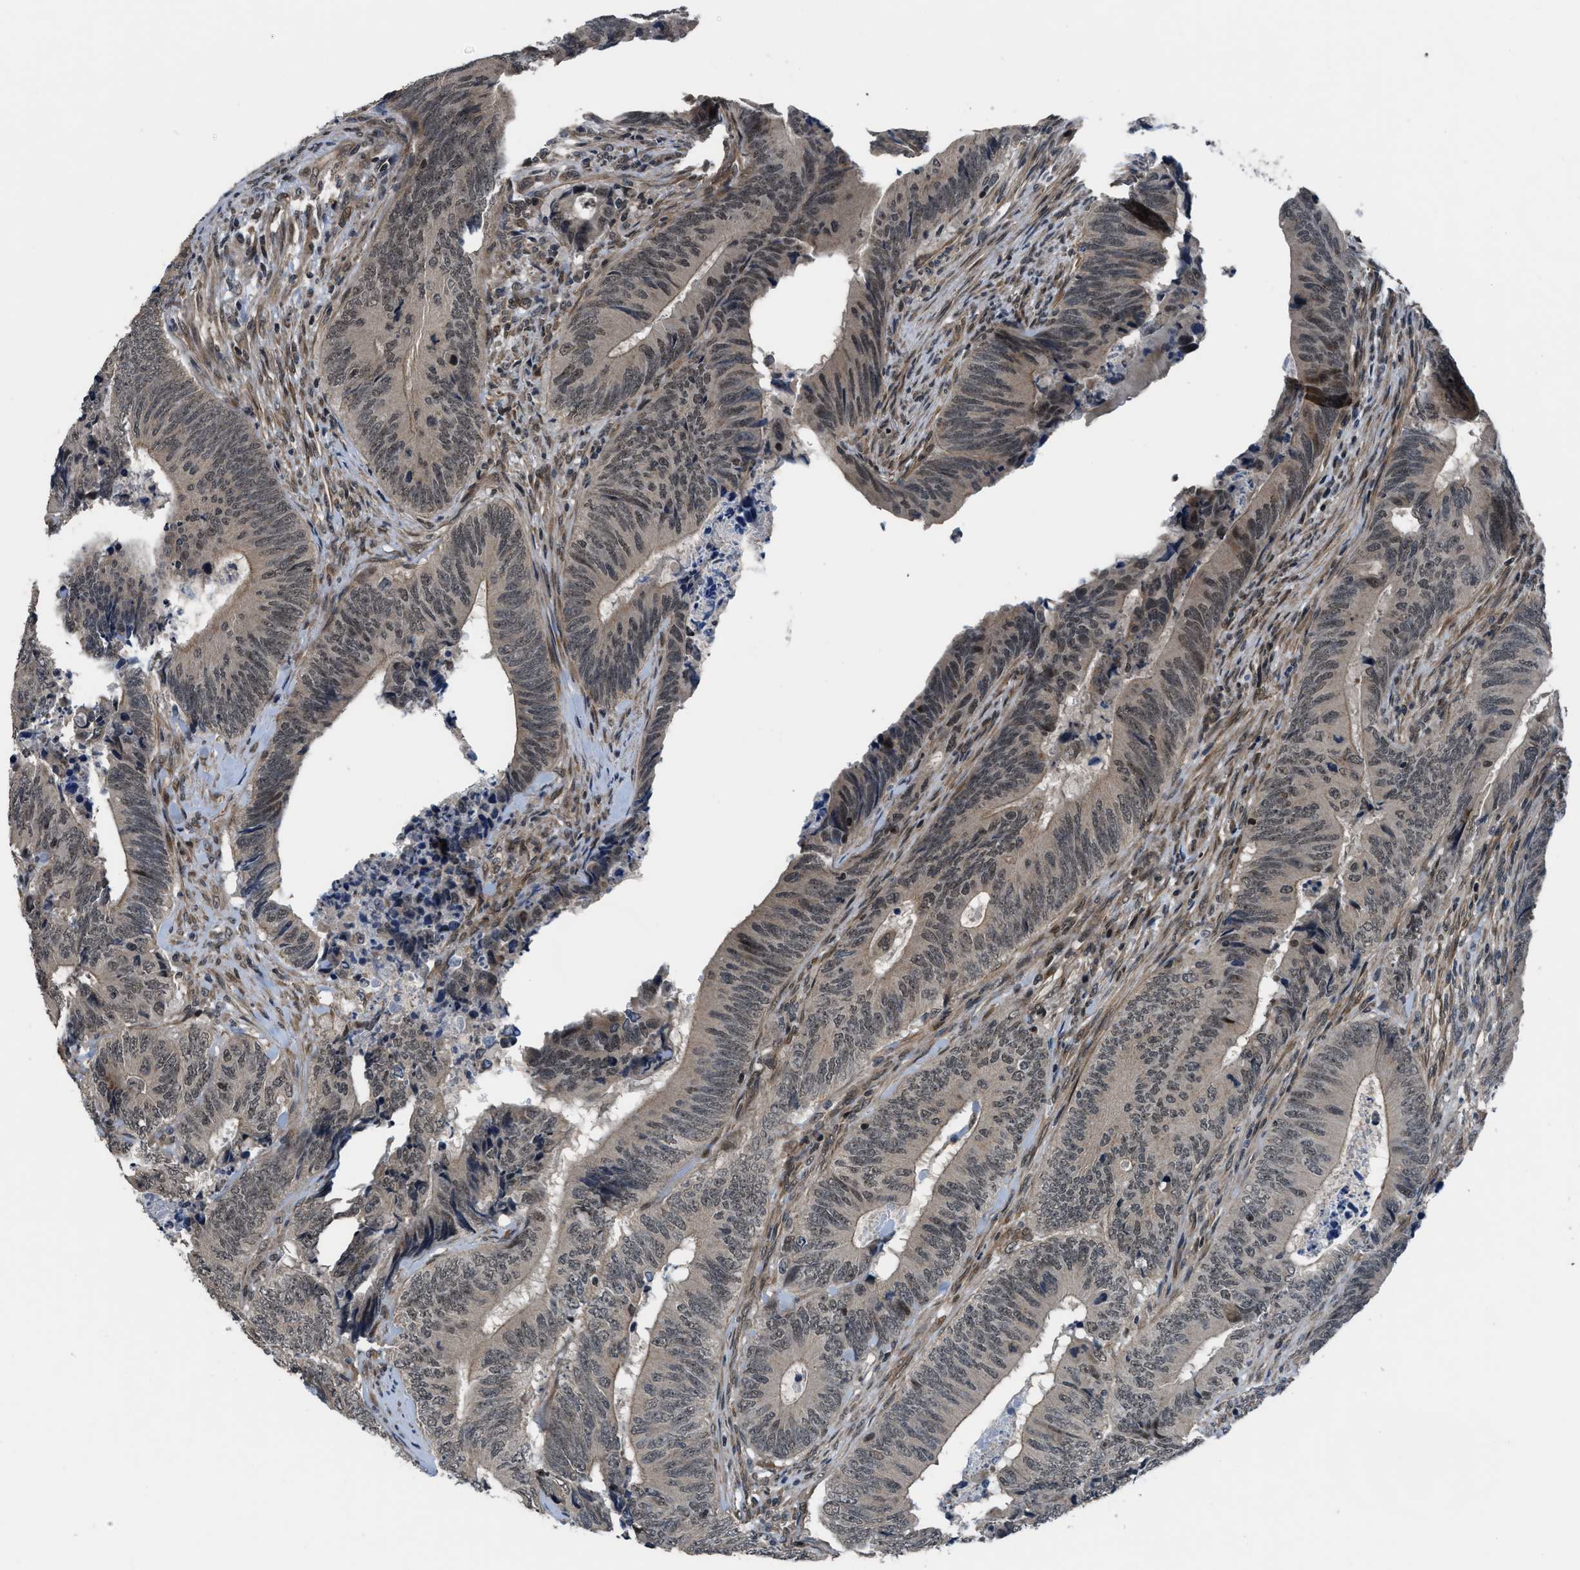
{"staining": {"intensity": "strong", "quantity": "<25%", "location": "cytoplasmic/membranous,nuclear"}, "tissue": "colorectal cancer", "cell_type": "Tumor cells", "image_type": "cancer", "snomed": [{"axis": "morphology", "description": "Normal tissue, NOS"}, {"axis": "morphology", "description": "Adenocarcinoma, NOS"}, {"axis": "topography", "description": "Colon"}], "caption": "Adenocarcinoma (colorectal) stained for a protein displays strong cytoplasmic/membranous and nuclear positivity in tumor cells.", "gene": "SETD5", "patient": {"sex": "male", "age": 56}}